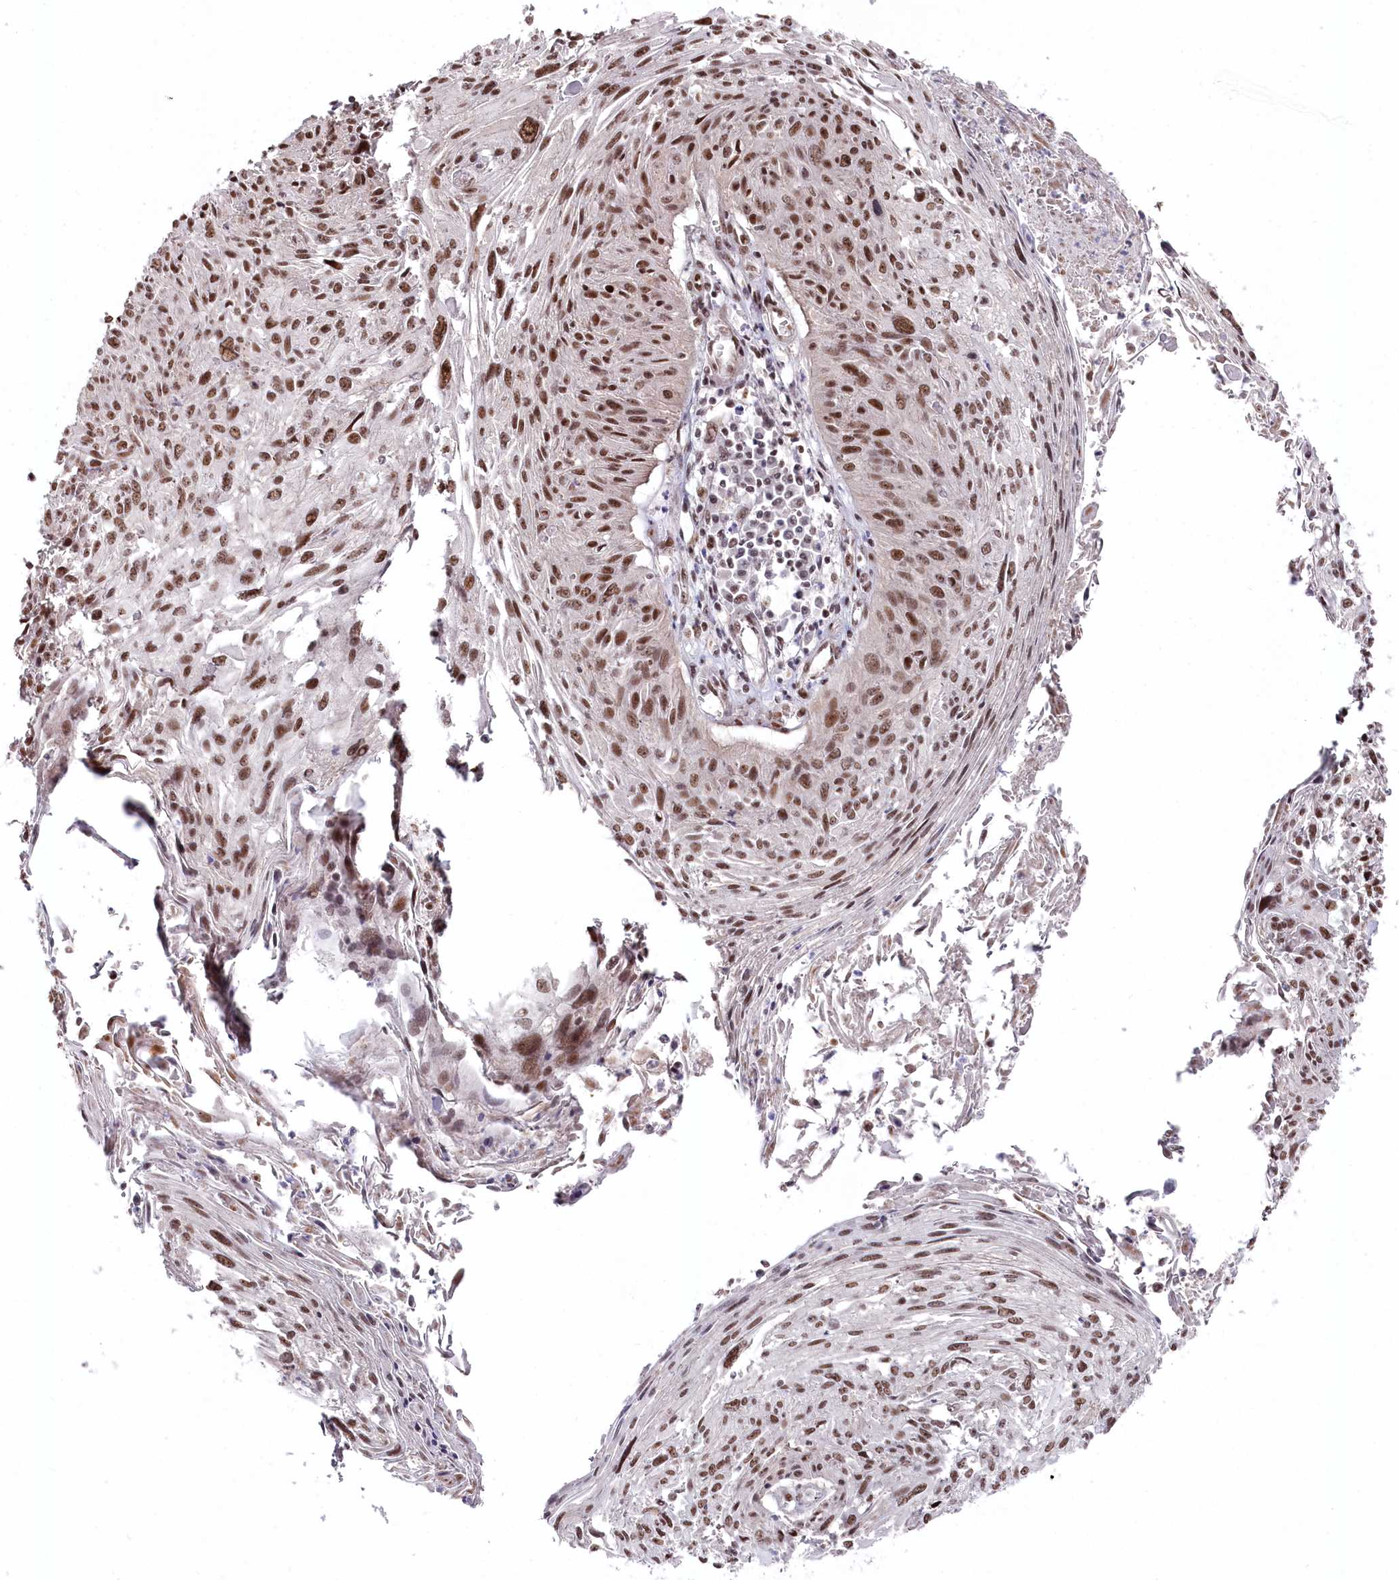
{"staining": {"intensity": "moderate", "quantity": ">75%", "location": "nuclear"}, "tissue": "cervical cancer", "cell_type": "Tumor cells", "image_type": "cancer", "snomed": [{"axis": "morphology", "description": "Squamous cell carcinoma, NOS"}, {"axis": "topography", "description": "Cervix"}], "caption": "A high-resolution micrograph shows IHC staining of cervical cancer, which shows moderate nuclear expression in approximately >75% of tumor cells. The staining was performed using DAB, with brown indicating positive protein expression. Nuclei are stained blue with hematoxylin.", "gene": "POLR2H", "patient": {"sex": "female", "age": 51}}